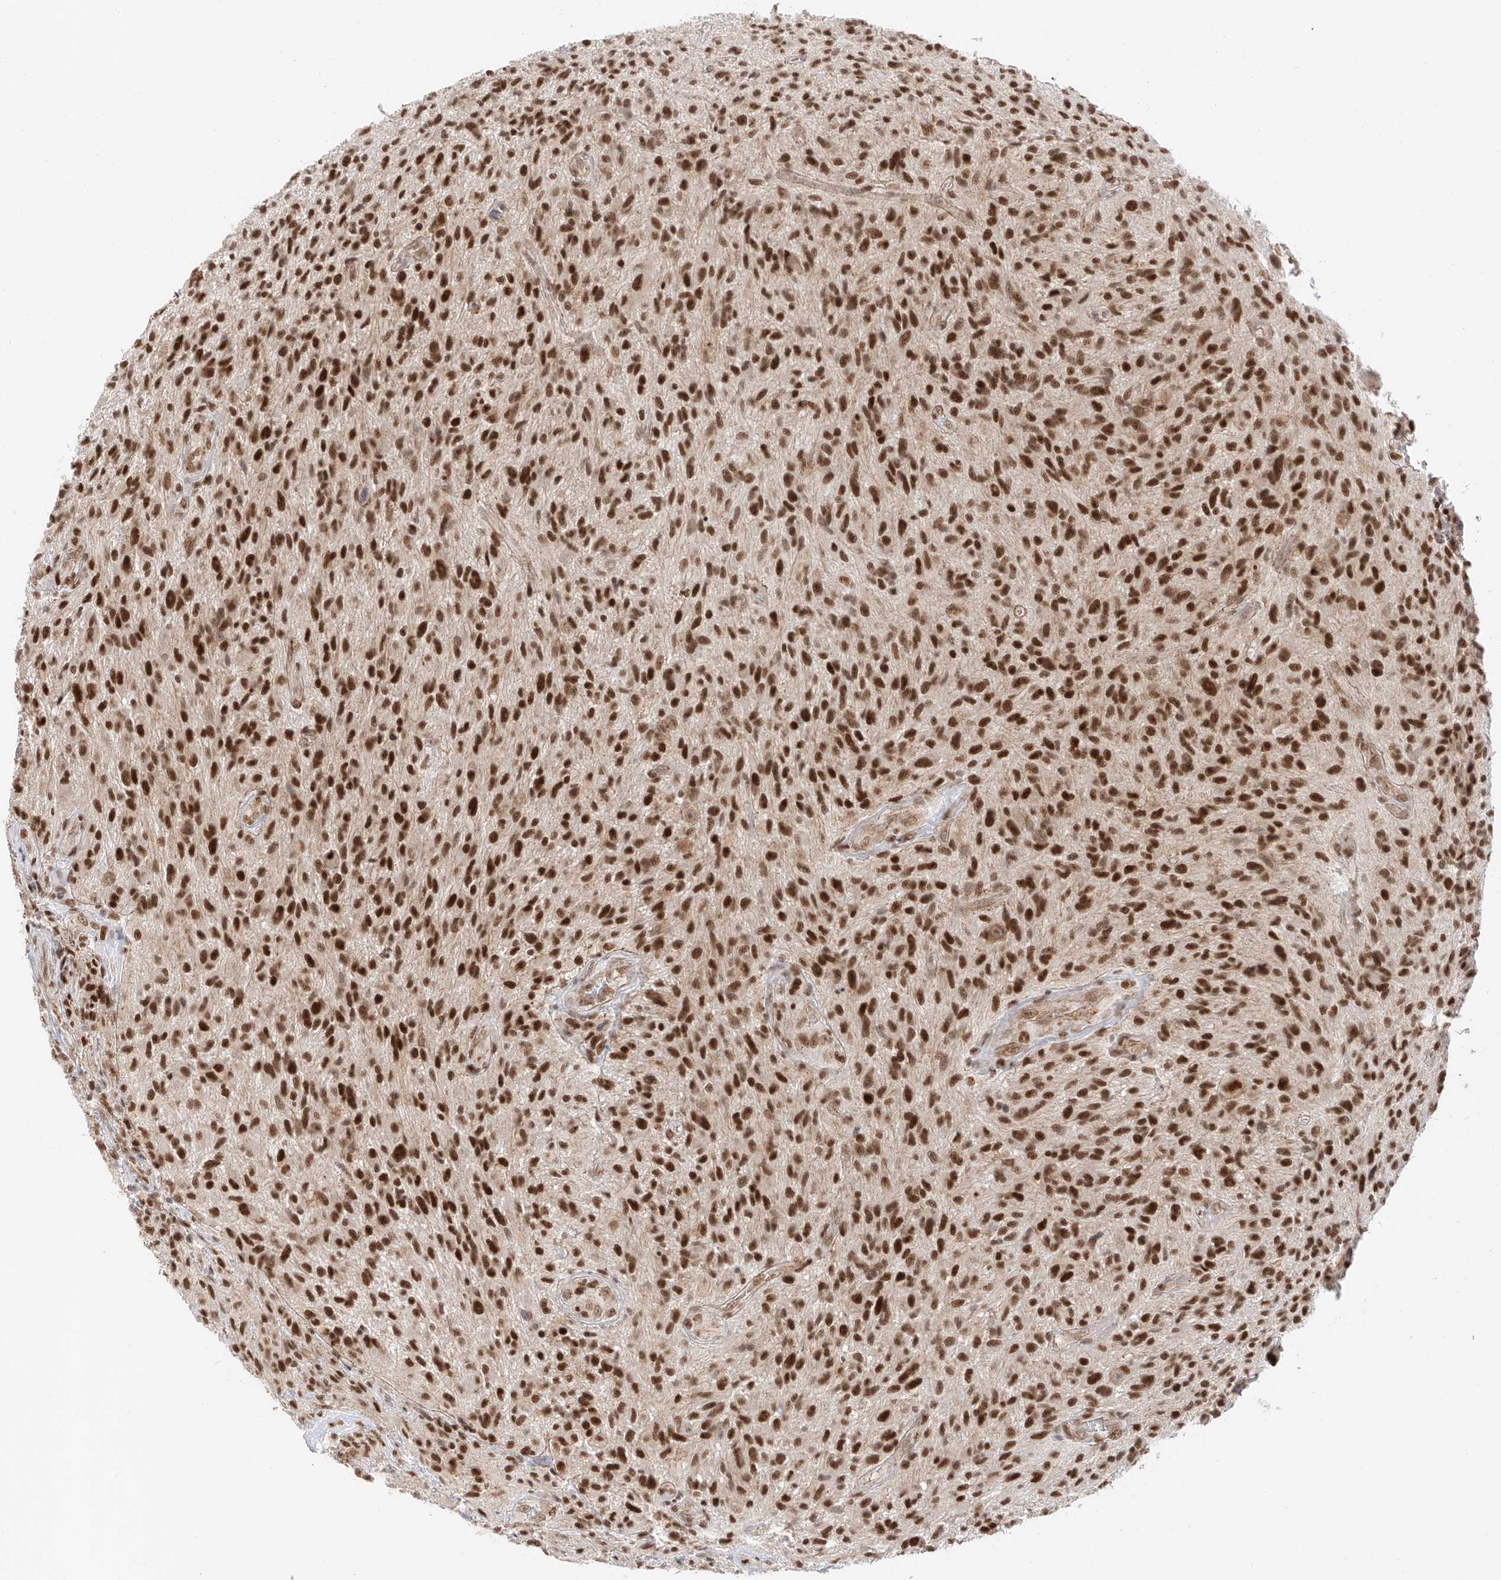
{"staining": {"intensity": "strong", "quantity": ">75%", "location": "nuclear"}, "tissue": "glioma", "cell_type": "Tumor cells", "image_type": "cancer", "snomed": [{"axis": "morphology", "description": "Glioma, malignant, High grade"}, {"axis": "topography", "description": "Brain"}], "caption": "High-grade glioma (malignant) stained with a brown dye demonstrates strong nuclear positive staining in about >75% of tumor cells.", "gene": "POGK", "patient": {"sex": "male", "age": 47}}